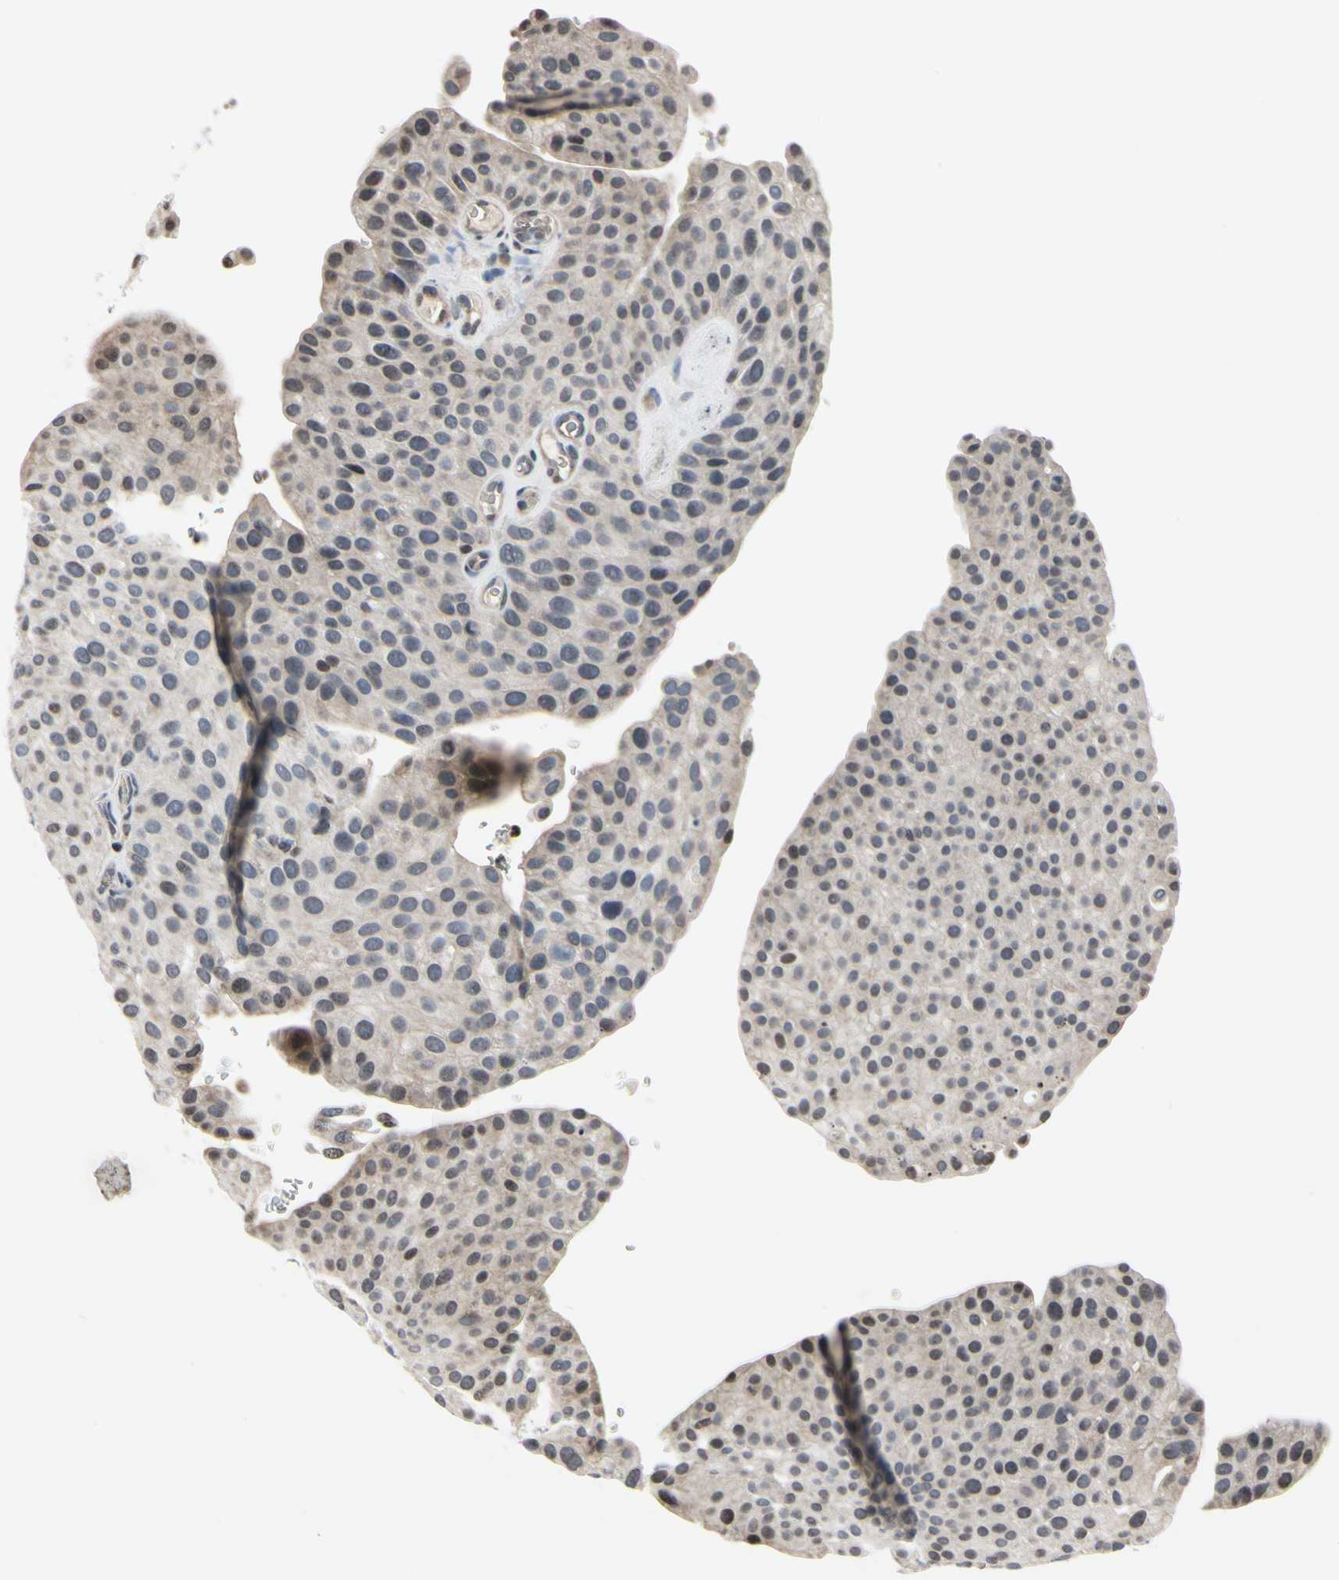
{"staining": {"intensity": "moderate", "quantity": "<25%", "location": "nuclear"}, "tissue": "urothelial cancer", "cell_type": "Tumor cells", "image_type": "cancer", "snomed": [{"axis": "morphology", "description": "Urothelial carcinoma, Low grade"}, {"axis": "topography", "description": "Smooth muscle"}, {"axis": "topography", "description": "Urinary bladder"}], "caption": "Immunohistochemistry (DAB (3,3'-diaminobenzidine)) staining of human low-grade urothelial carcinoma demonstrates moderate nuclear protein expression in approximately <25% of tumor cells.", "gene": "ARG1", "patient": {"sex": "male", "age": 60}}